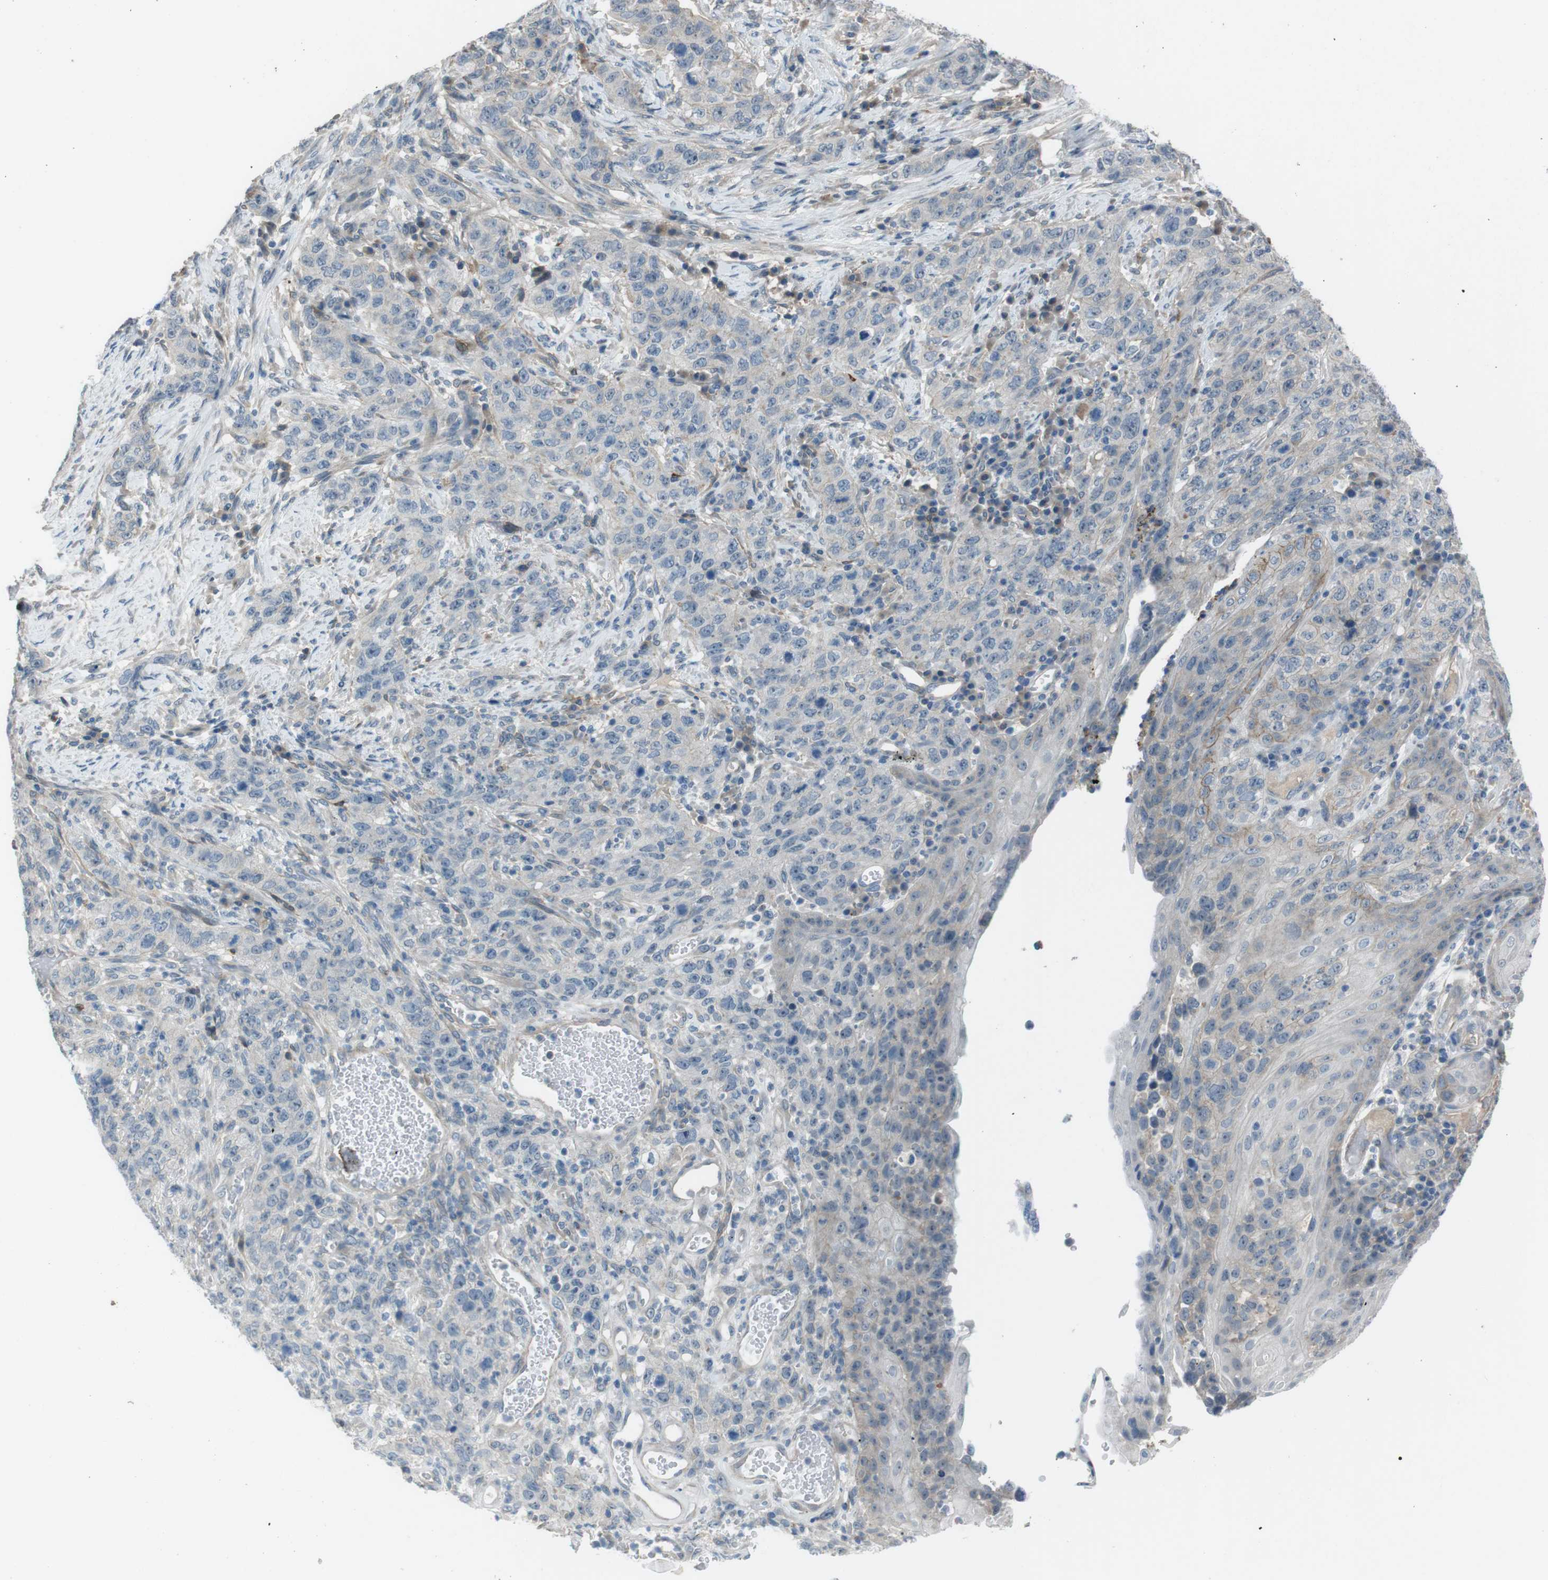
{"staining": {"intensity": "weak", "quantity": "<25%", "location": "cytoplasmic/membranous"}, "tissue": "stomach cancer", "cell_type": "Tumor cells", "image_type": "cancer", "snomed": [{"axis": "morphology", "description": "Adenocarcinoma, NOS"}, {"axis": "topography", "description": "Stomach"}], "caption": "Adenocarcinoma (stomach) was stained to show a protein in brown. There is no significant positivity in tumor cells. (Stains: DAB (3,3'-diaminobenzidine) immunohistochemistry (IHC) with hematoxylin counter stain, Microscopy: brightfield microscopy at high magnification).", "gene": "ANK2", "patient": {"sex": "male", "age": 48}}